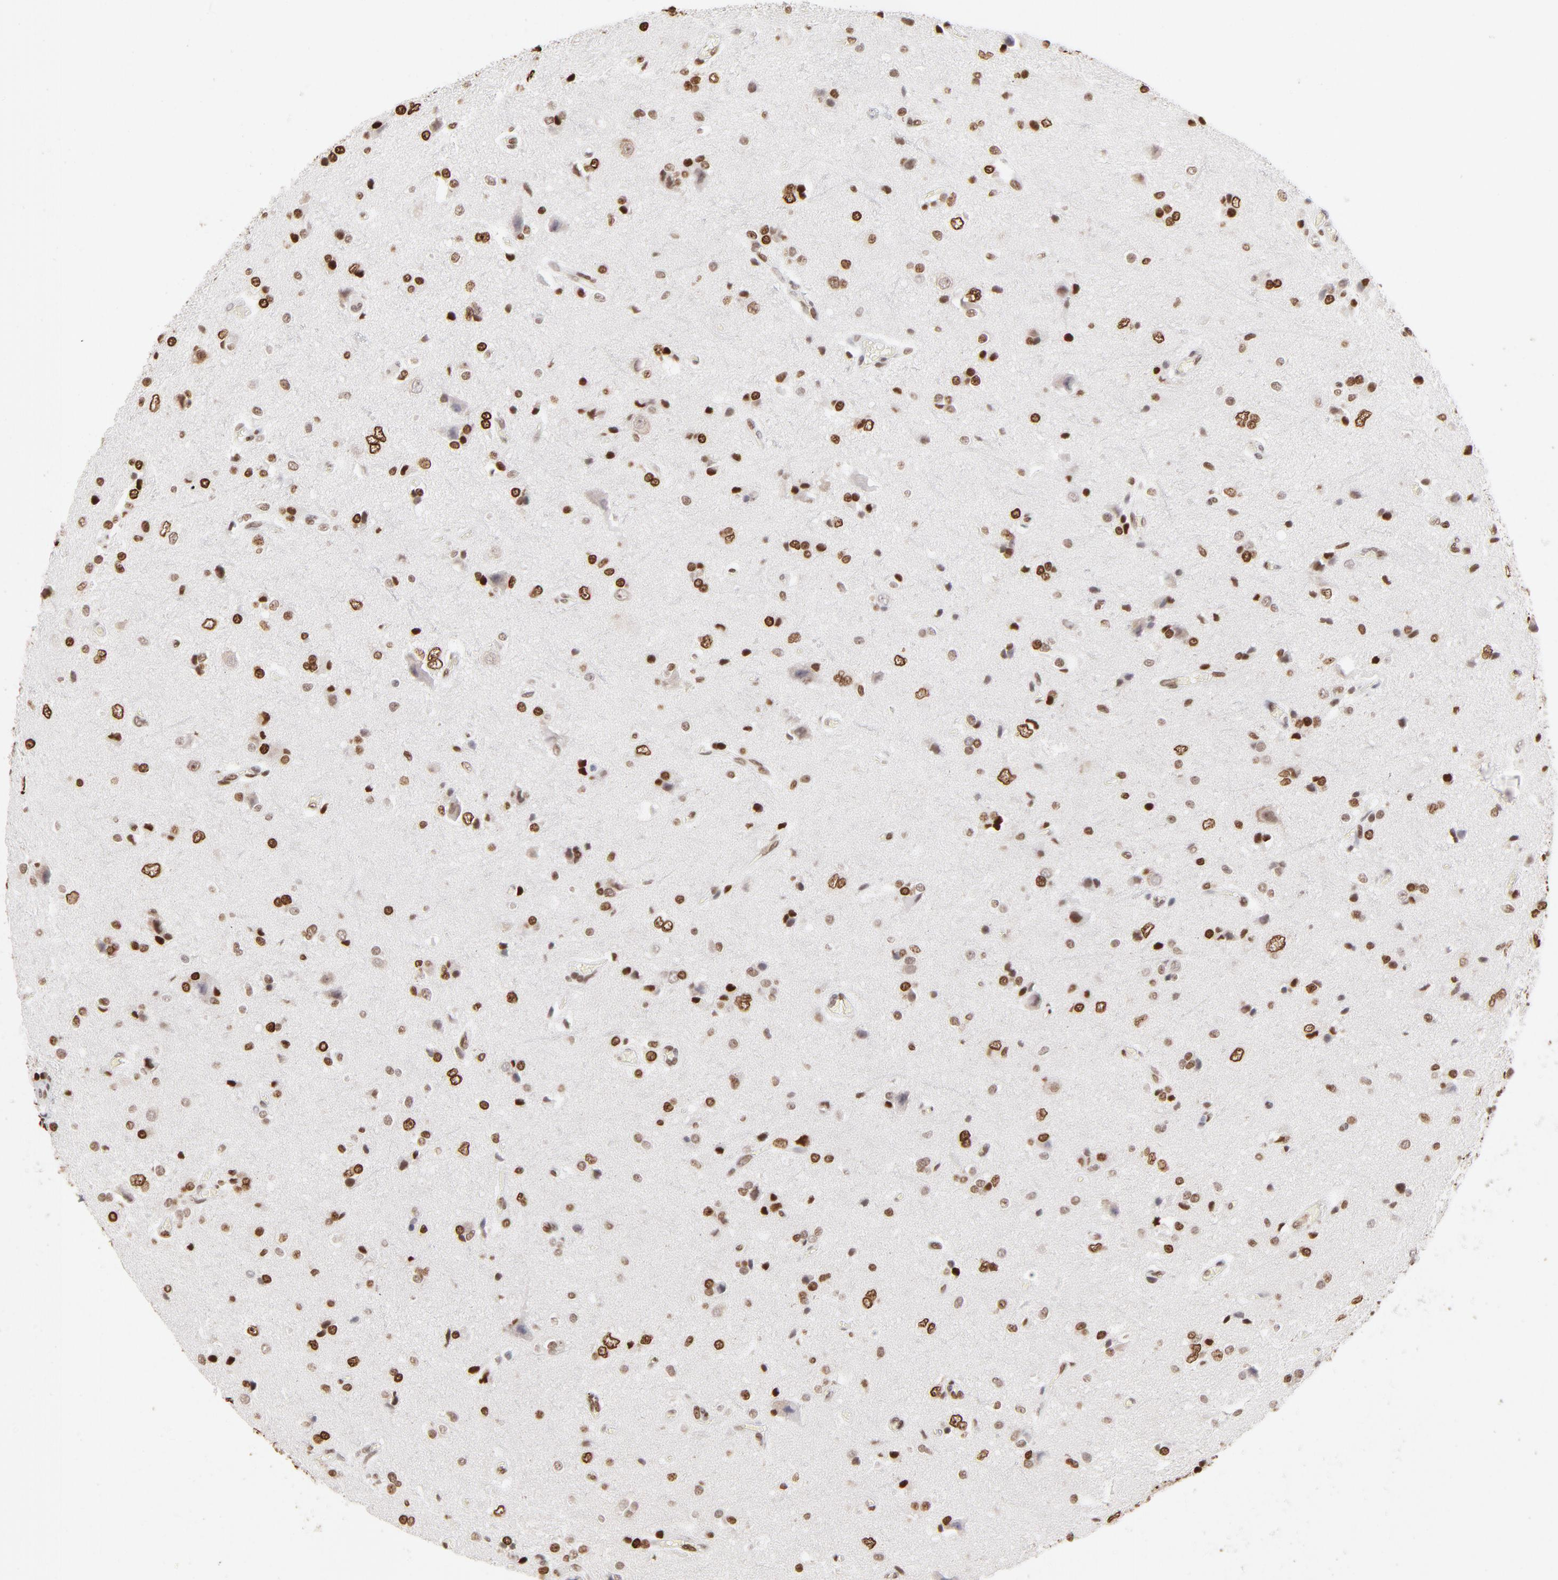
{"staining": {"intensity": "strong", "quantity": "25%-75%", "location": "nuclear"}, "tissue": "glioma", "cell_type": "Tumor cells", "image_type": "cancer", "snomed": [{"axis": "morphology", "description": "Glioma, malignant, High grade"}, {"axis": "topography", "description": "Brain"}], "caption": "Malignant glioma (high-grade) stained for a protein (brown) exhibits strong nuclear positive positivity in about 25%-75% of tumor cells.", "gene": "PARP1", "patient": {"sex": "male", "age": 47}}